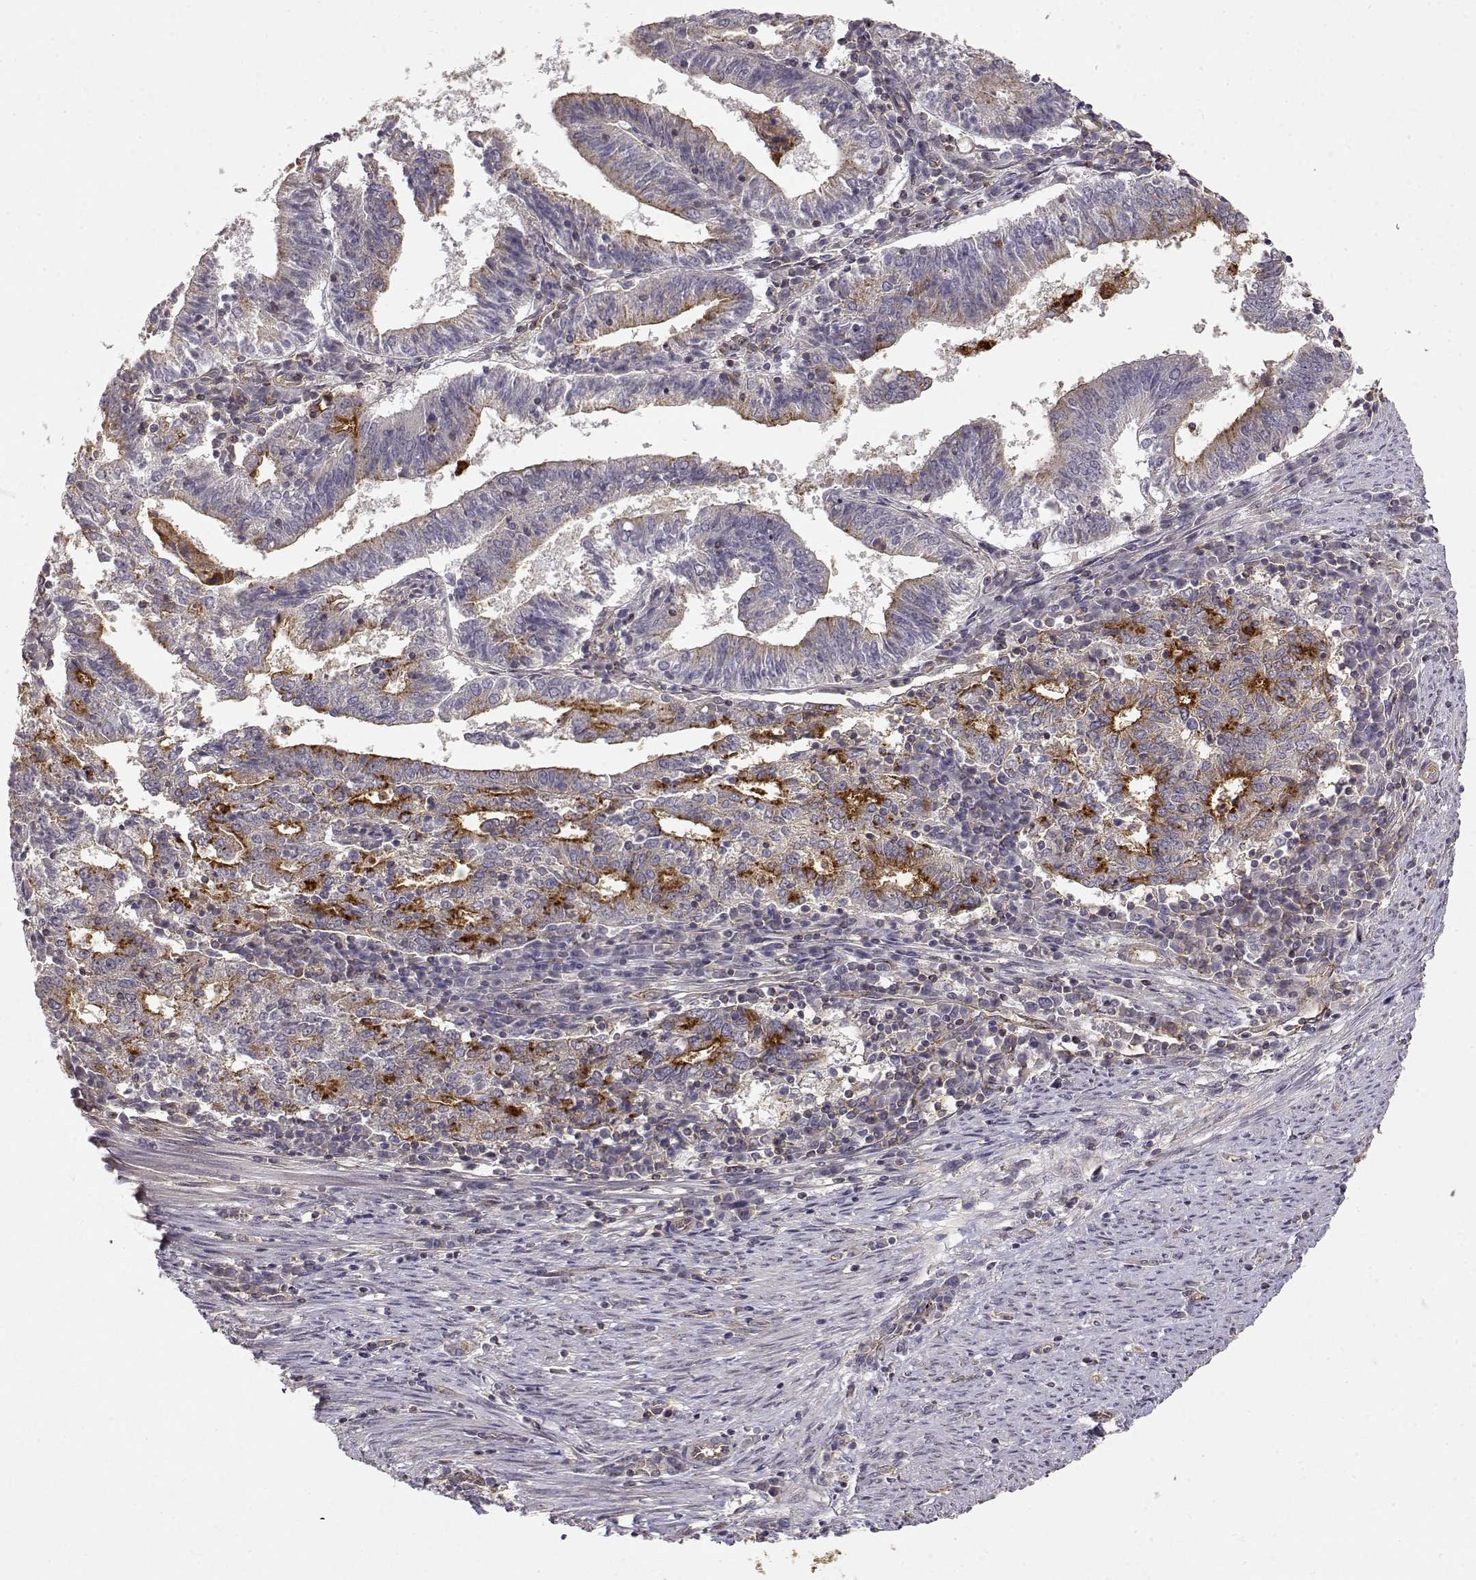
{"staining": {"intensity": "strong", "quantity": "<25%", "location": "cytoplasmic/membranous"}, "tissue": "endometrial cancer", "cell_type": "Tumor cells", "image_type": "cancer", "snomed": [{"axis": "morphology", "description": "Adenocarcinoma, NOS"}, {"axis": "topography", "description": "Endometrium"}], "caption": "Endometrial cancer stained with DAB IHC demonstrates medium levels of strong cytoplasmic/membranous expression in about <25% of tumor cells.", "gene": "IFITM1", "patient": {"sex": "female", "age": 82}}